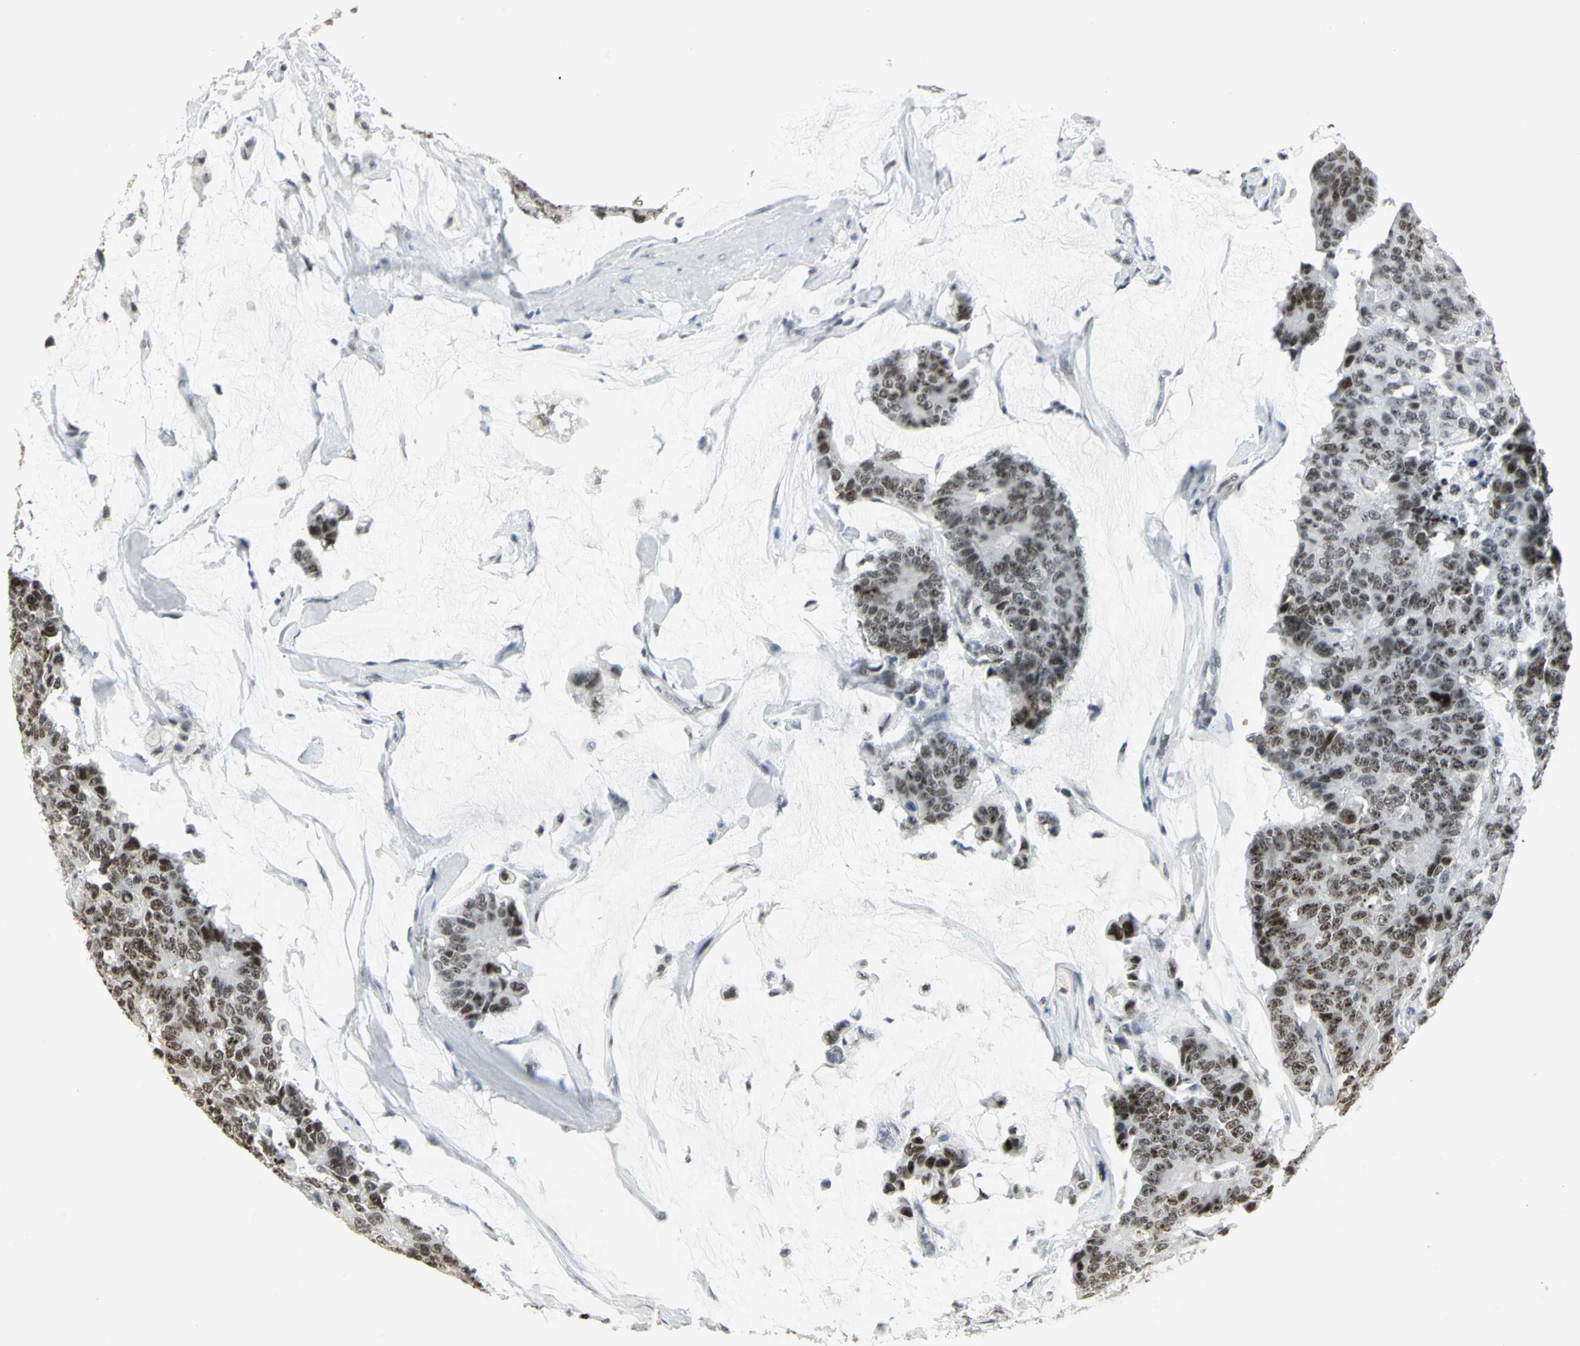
{"staining": {"intensity": "strong", "quantity": ">75%", "location": "nuclear"}, "tissue": "colorectal cancer", "cell_type": "Tumor cells", "image_type": "cancer", "snomed": [{"axis": "morphology", "description": "Adenocarcinoma, NOS"}, {"axis": "topography", "description": "Colon"}], "caption": "Human adenocarcinoma (colorectal) stained with a brown dye shows strong nuclear positive positivity in about >75% of tumor cells.", "gene": "CBX3", "patient": {"sex": "female", "age": 86}}